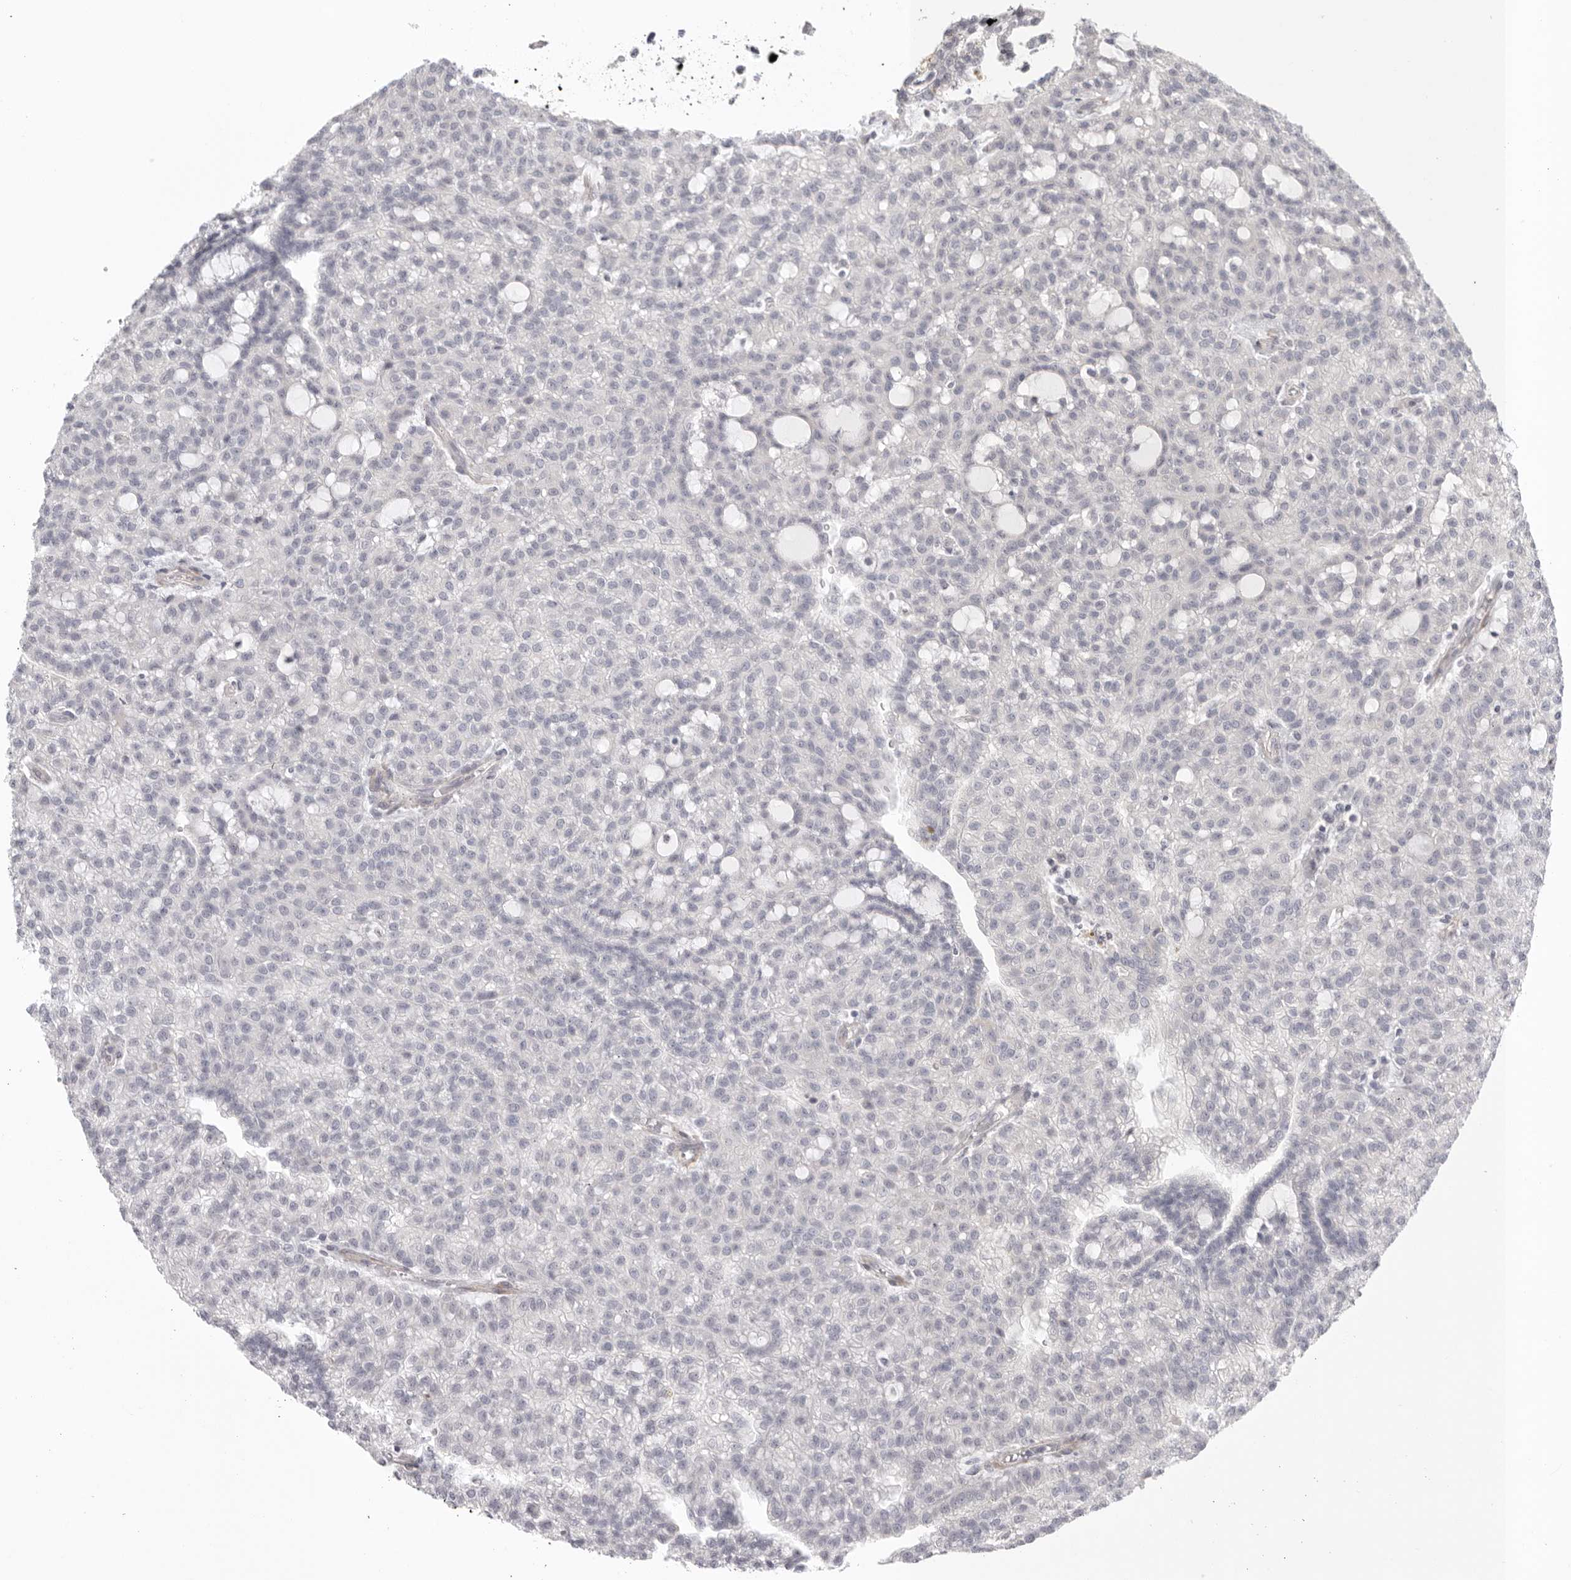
{"staining": {"intensity": "negative", "quantity": "none", "location": "none"}, "tissue": "renal cancer", "cell_type": "Tumor cells", "image_type": "cancer", "snomed": [{"axis": "morphology", "description": "Adenocarcinoma, NOS"}, {"axis": "topography", "description": "Kidney"}], "caption": "Immunohistochemical staining of renal adenocarcinoma demonstrates no significant staining in tumor cells.", "gene": "STAB2", "patient": {"sex": "male", "age": 63}}